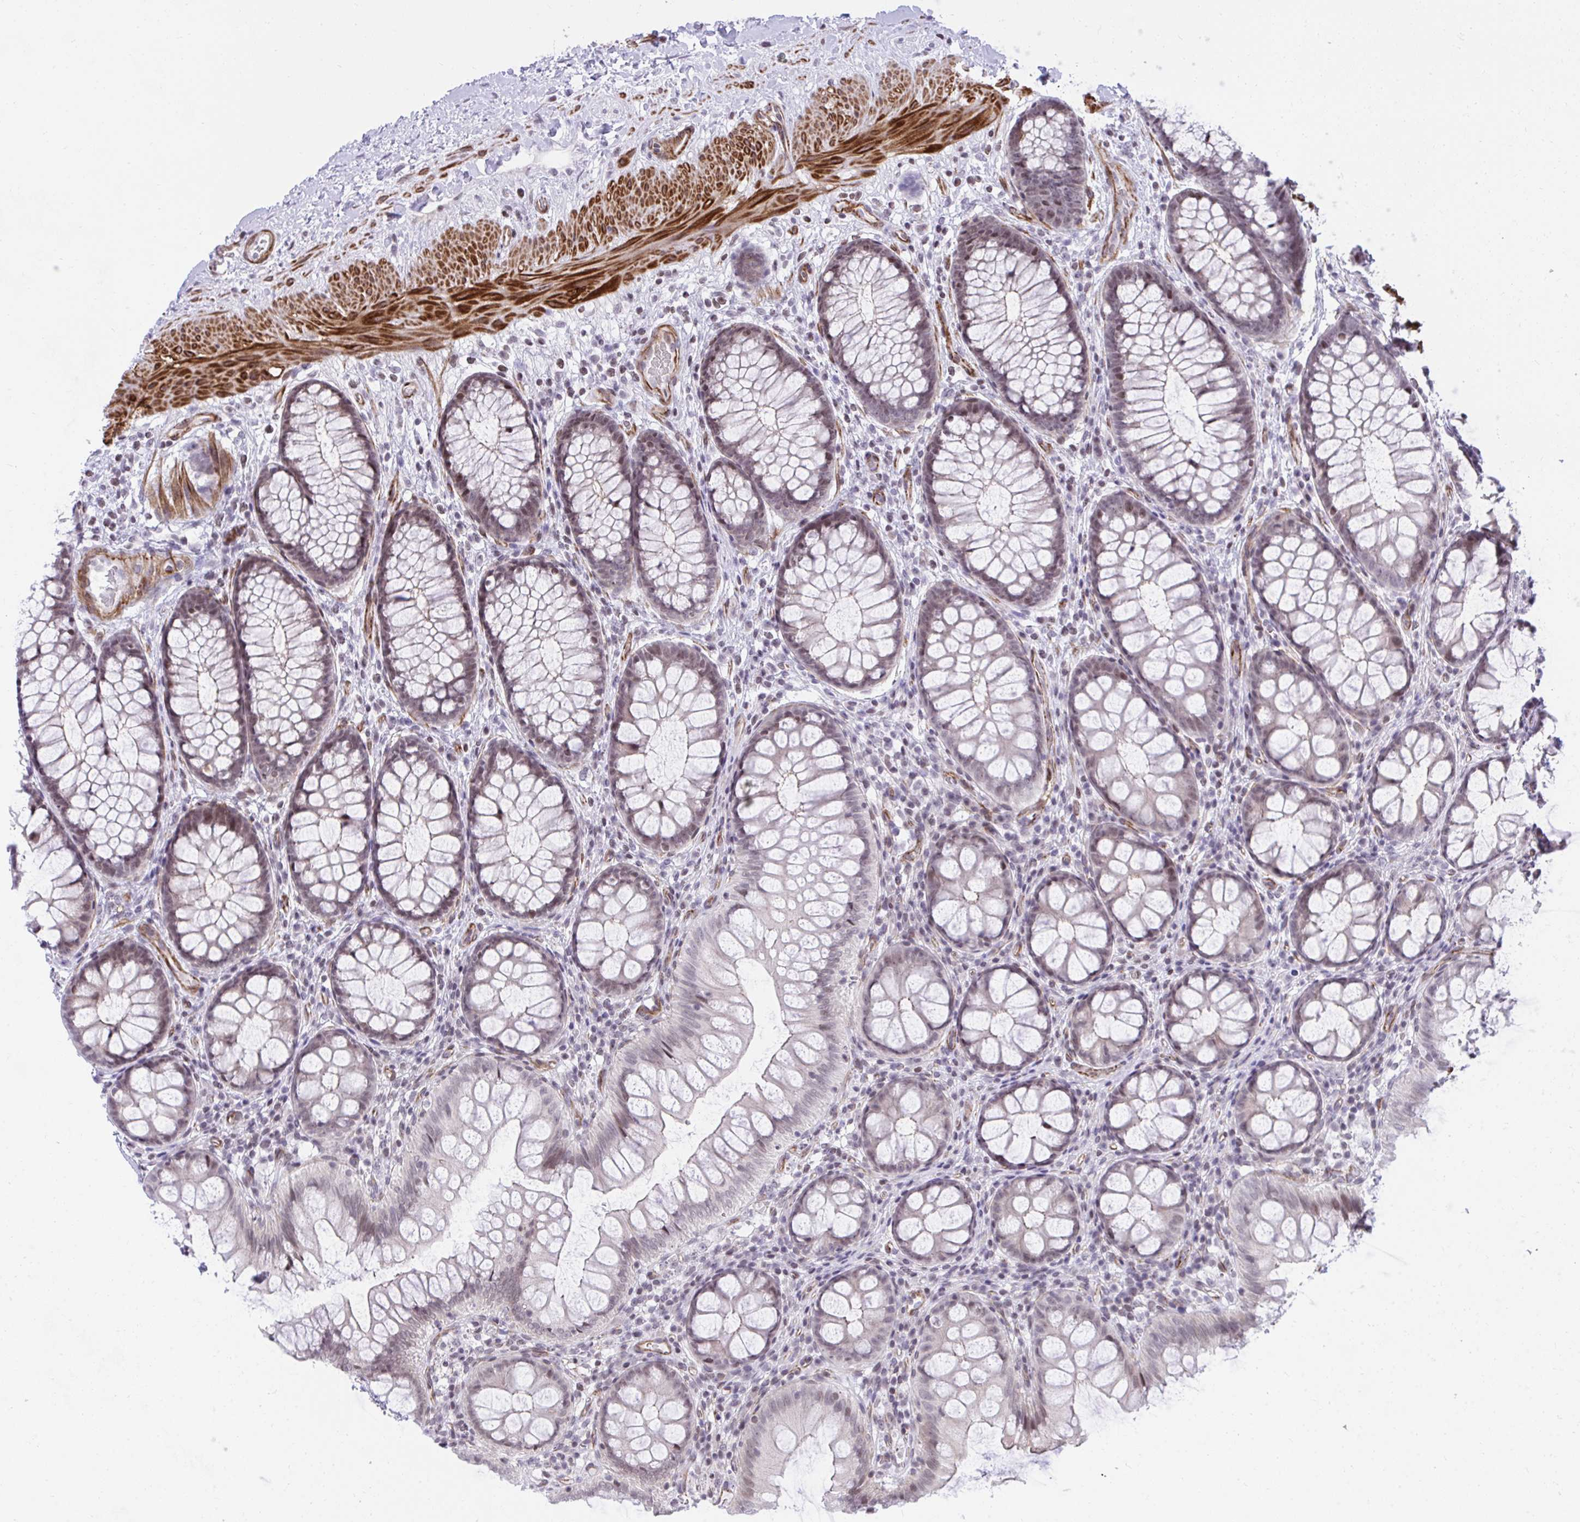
{"staining": {"intensity": "moderate", "quantity": ">75%", "location": "cytoplasmic/membranous"}, "tissue": "colon", "cell_type": "Endothelial cells", "image_type": "normal", "snomed": [{"axis": "morphology", "description": "Normal tissue, NOS"}, {"axis": "morphology", "description": "Adenoma, NOS"}, {"axis": "topography", "description": "Soft tissue"}, {"axis": "topography", "description": "Colon"}], "caption": "This histopathology image exhibits immunohistochemistry staining of benign human colon, with medium moderate cytoplasmic/membranous positivity in approximately >75% of endothelial cells.", "gene": "KCNN4", "patient": {"sex": "male", "age": 47}}